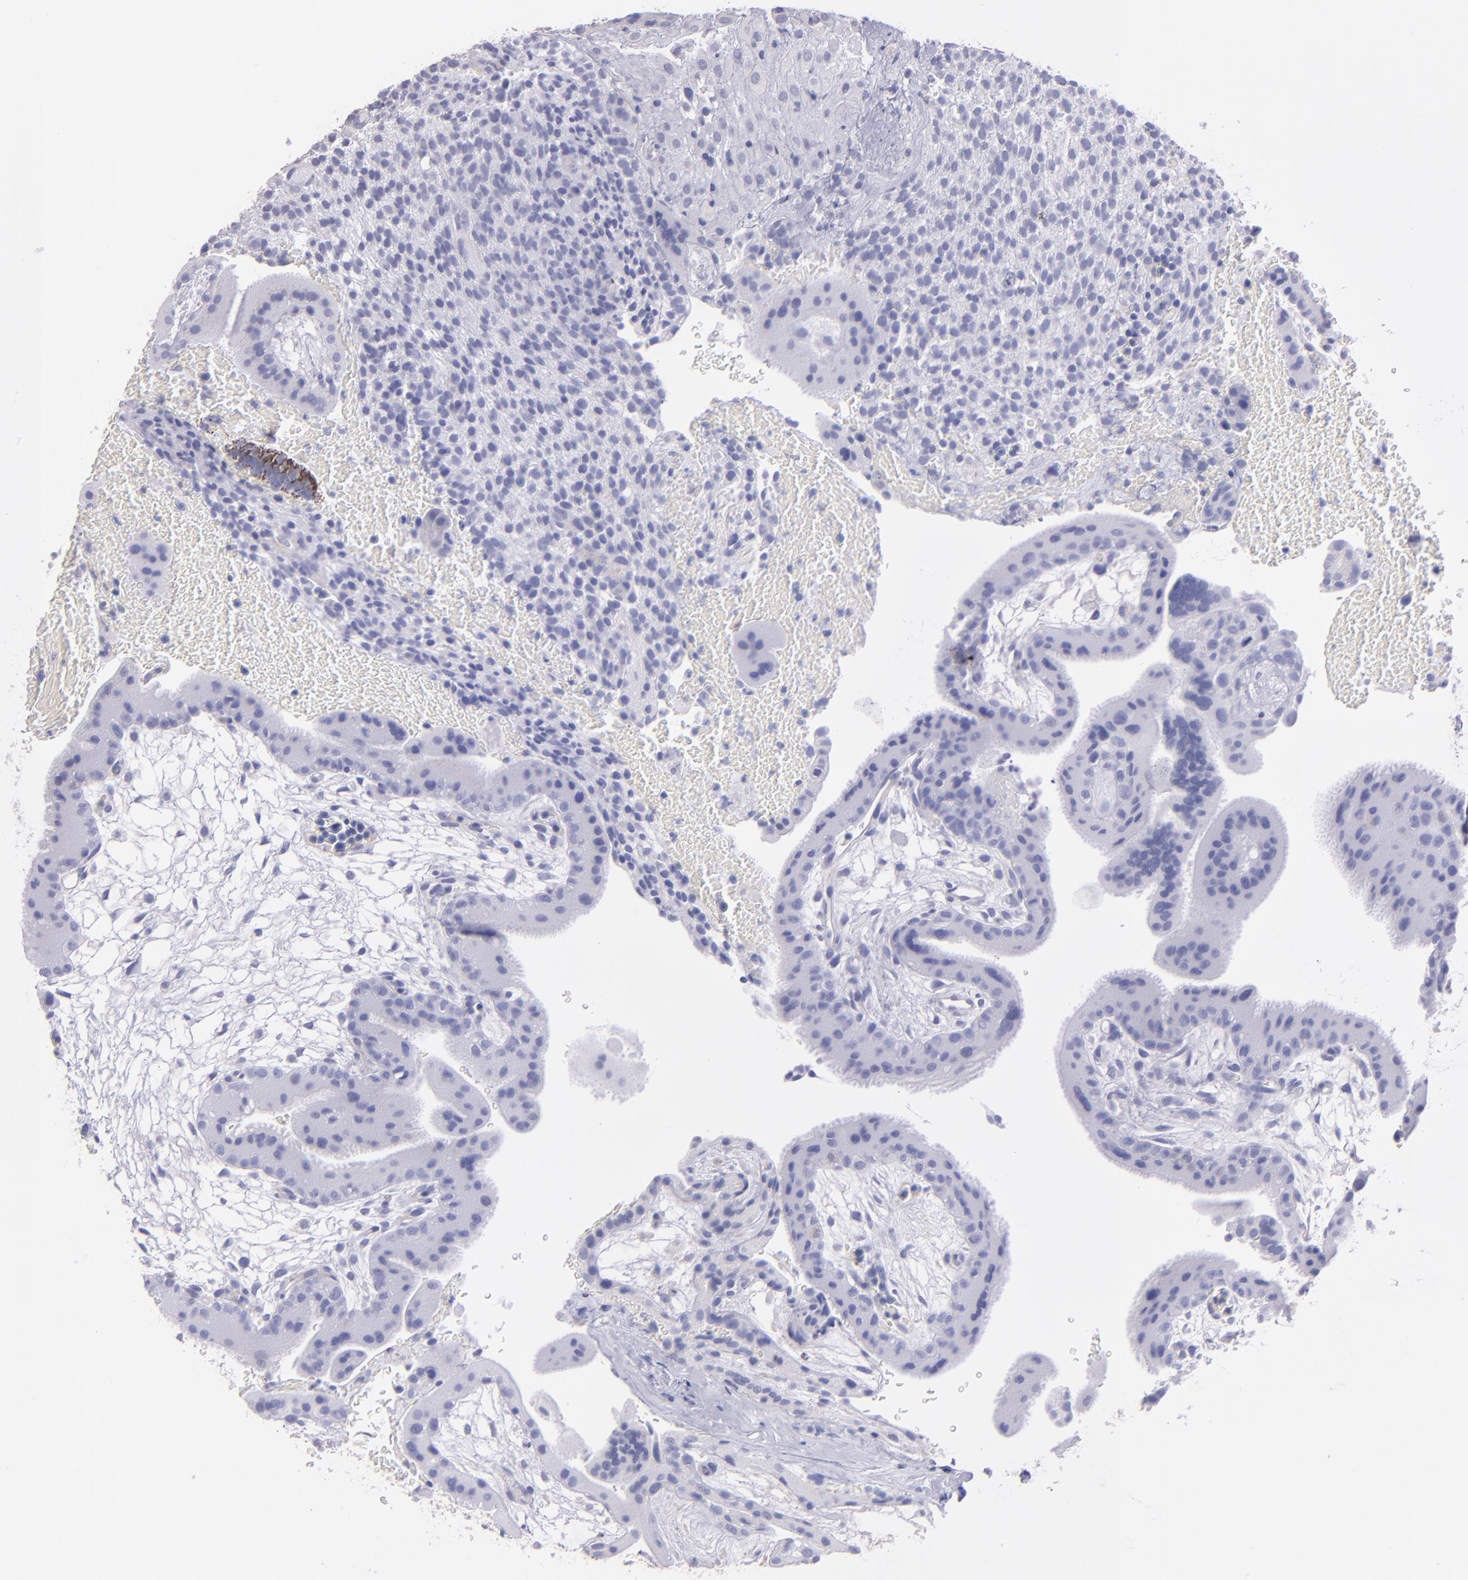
{"staining": {"intensity": "negative", "quantity": "none", "location": "none"}, "tissue": "placenta", "cell_type": "Decidual cells", "image_type": "normal", "snomed": [{"axis": "morphology", "description": "Normal tissue, NOS"}, {"axis": "topography", "description": "Placenta"}], "caption": "Immunohistochemical staining of normal human placenta demonstrates no significant staining in decidual cells.", "gene": "TG", "patient": {"sex": "female", "age": 19}}